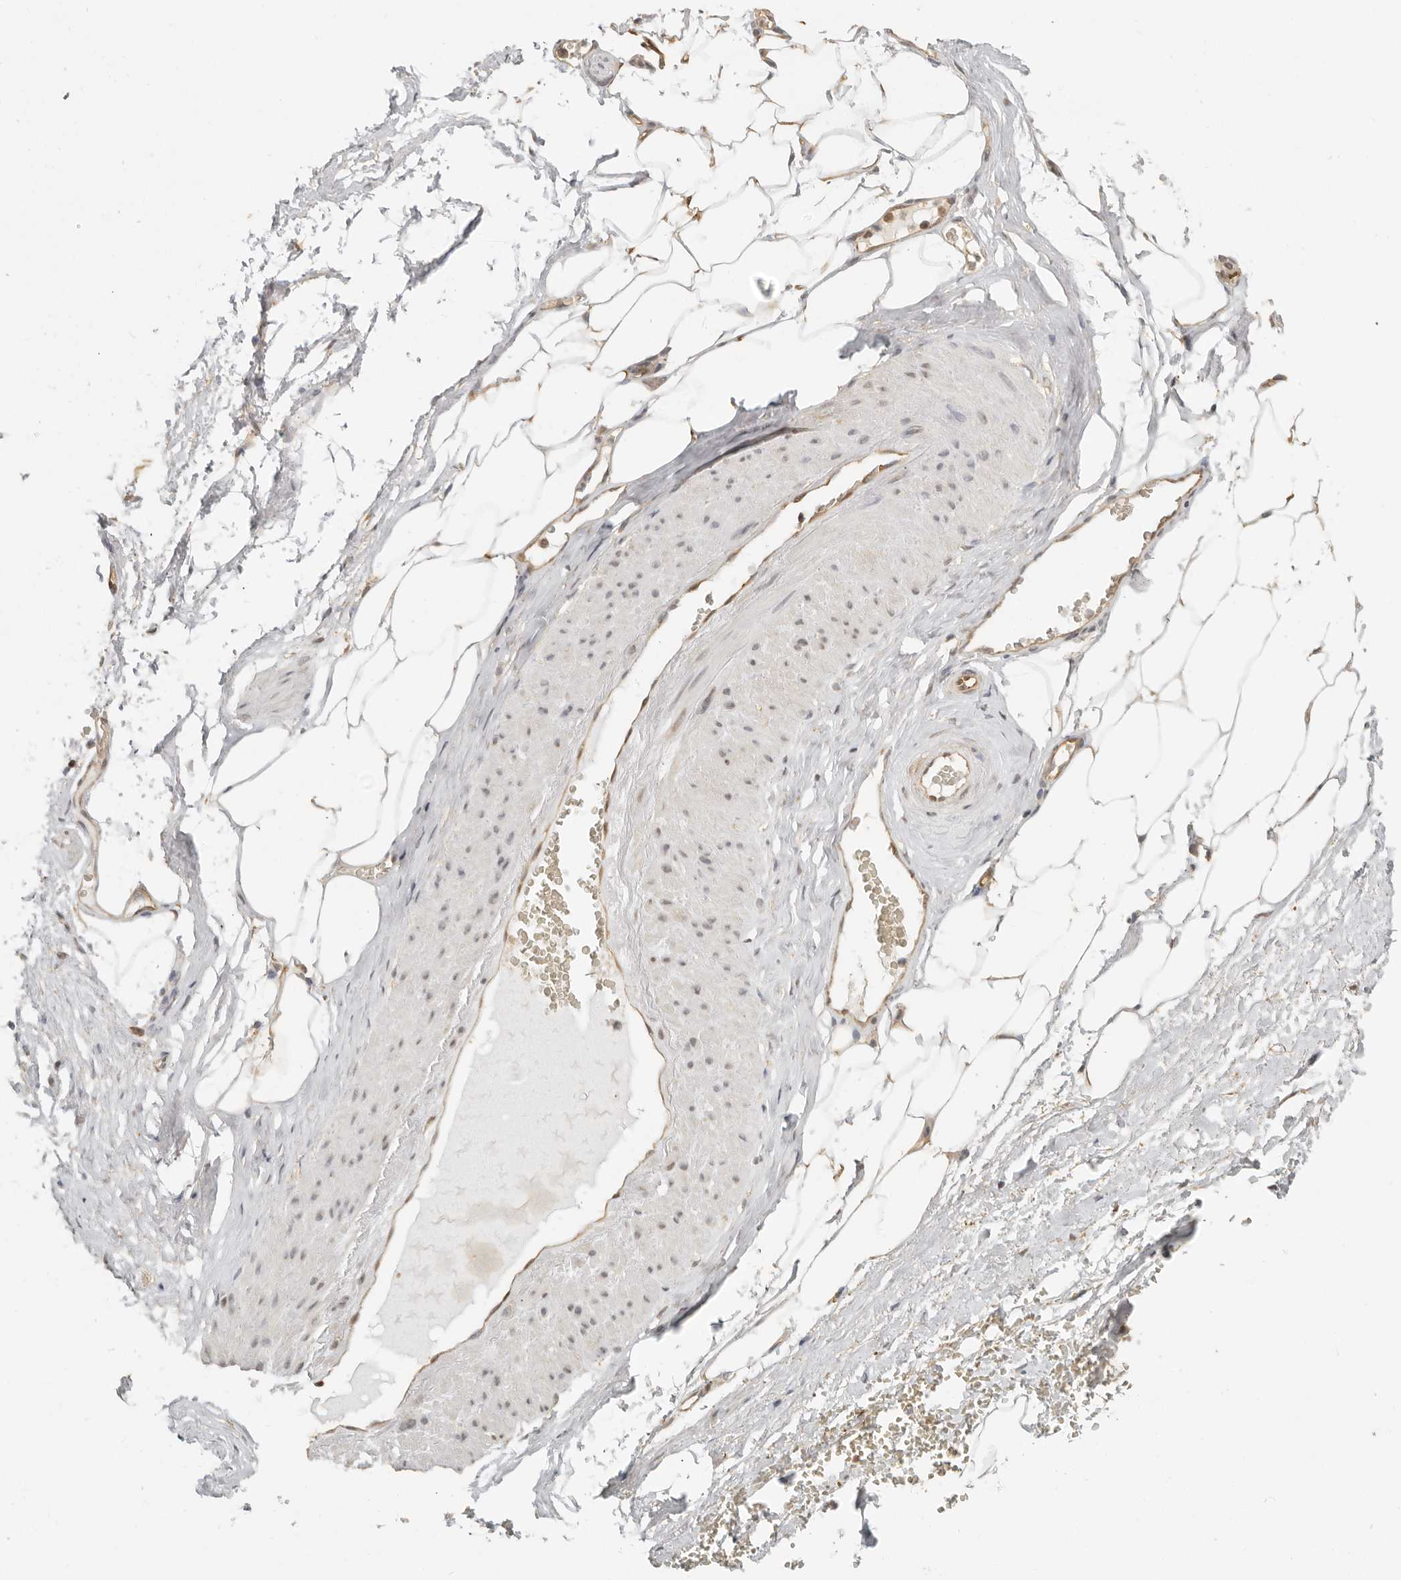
{"staining": {"intensity": "weak", "quantity": ">75%", "location": "cytoplasmic/membranous"}, "tissue": "adipose tissue", "cell_type": "Adipocytes", "image_type": "normal", "snomed": [{"axis": "morphology", "description": "Normal tissue, NOS"}, {"axis": "morphology", "description": "Adenocarcinoma, Low grade"}, {"axis": "topography", "description": "Prostate"}, {"axis": "topography", "description": "Peripheral nerve tissue"}], "caption": "Human adipose tissue stained for a protein (brown) exhibits weak cytoplasmic/membranous positive expression in approximately >75% of adipocytes.", "gene": "PSMA5", "patient": {"sex": "male", "age": 63}}